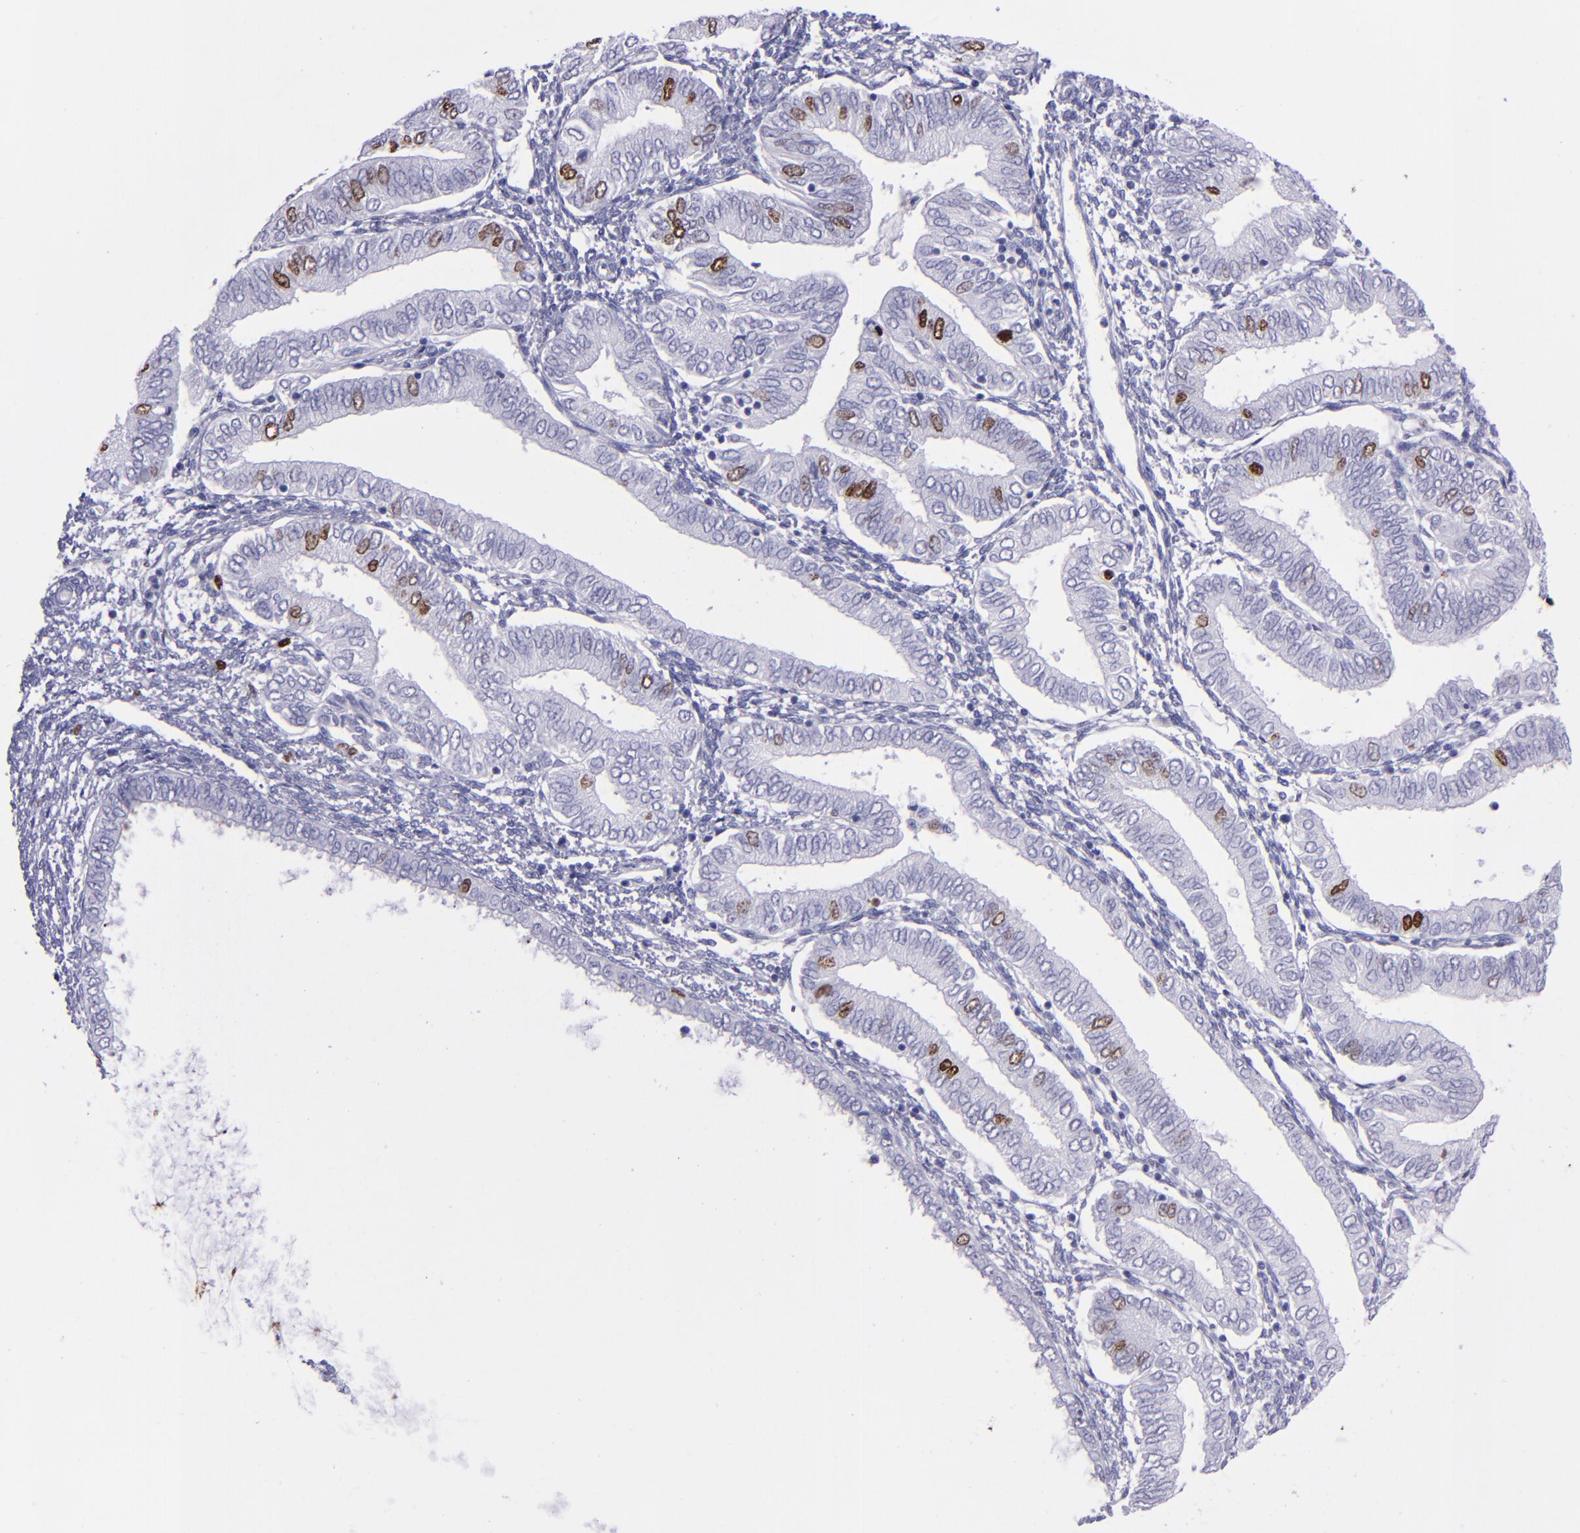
{"staining": {"intensity": "strong", "quantity": "<25%", "location": "nuclear"}, "tissue": "endometrial cancer", "cell_type": "Tumor cells", "image_type": "cancer", "snomed": [{"axis": "morphology", "description": "Adenocarcinoma, NOS"}, {"axis": "topography", "description": "Endometrium"}], "caption": "Immunohistochemical staining of human endometrial cancer (adenocarcinoma) displays medium levels of strong nuclear protein expression in approximately <25% of tumor cells.", "gene": "TOP2A", "patient": {"sex": "female", "age": 51}}